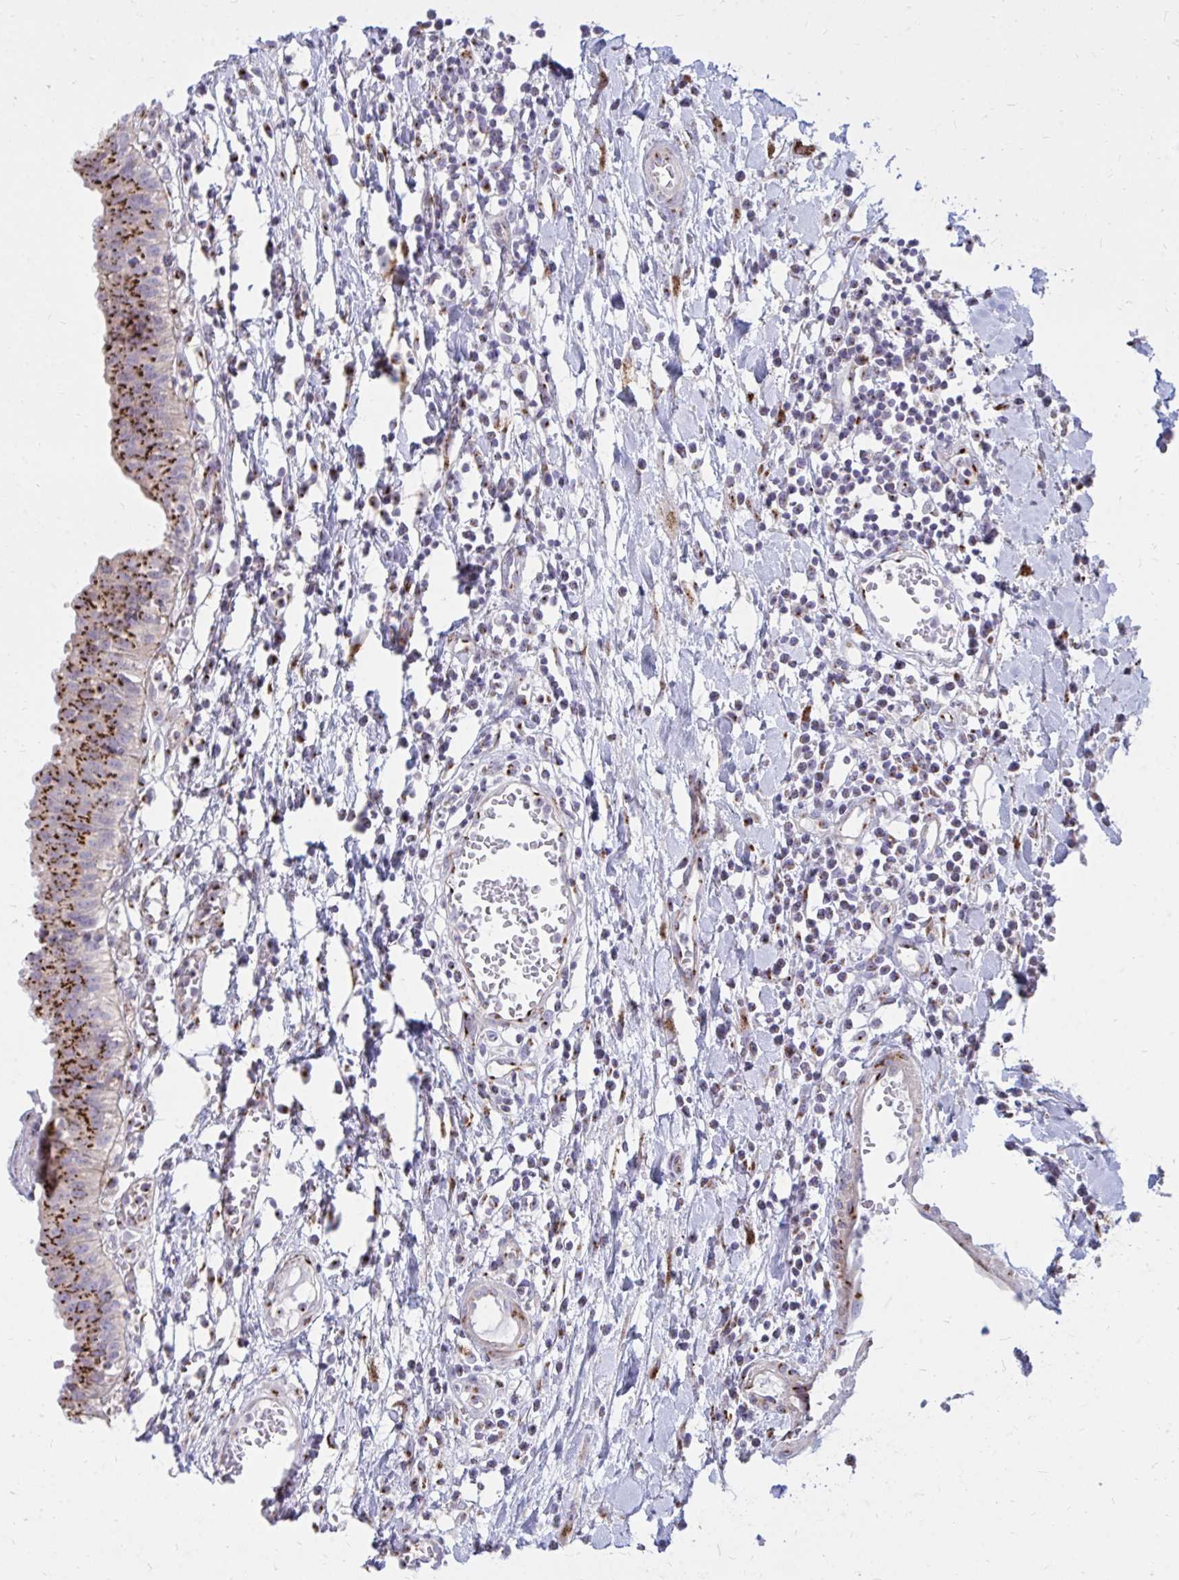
{"staining": {"intensity": "strong", "quantity": ">75%", "location": "cytoplasmic/membranous"}, "tissue": "urinary bladder", "cell_type": "Urothelial cells", "image_type": "normal", "snomed": [{"axis": "morphology", "description": "Normal tissue, NOS"}, {"axis": "topography", "description": "Urinary bladder"}], "caption": "This is a photomicrograph of IHC staining of benign urinary bladder, which shows strong positivity in the cytoplasmic/membranous of urothelial cells.", "gene": "RAB6A", "patient": {"sex": "male", "age": 64}}